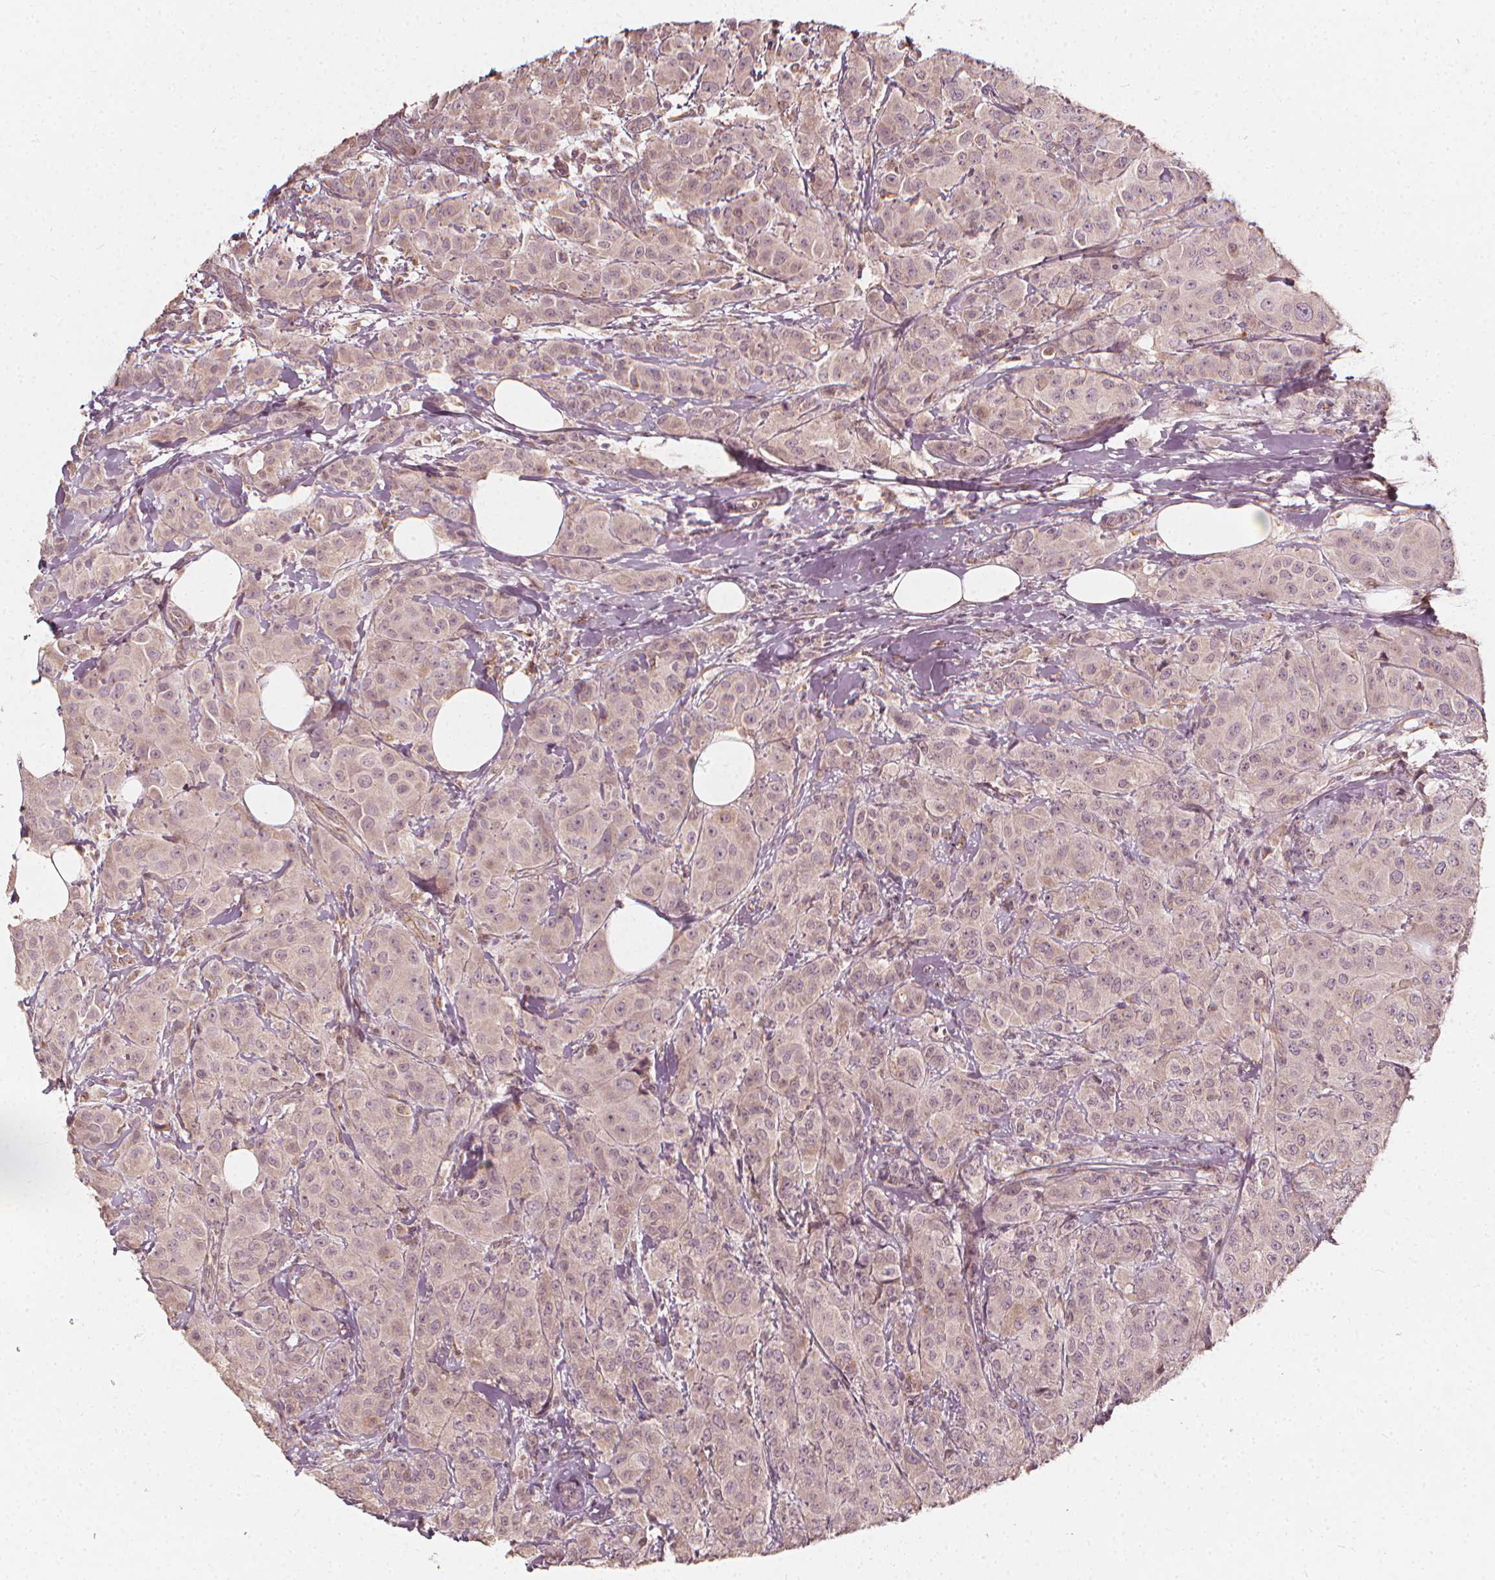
{"staining": {"intensity": "weak", "quantity": "<25%", "location": "nuclear"}, "tissue": "breast cancer", "cell_type": "Tumor cells", "image_type": "cancer", "snomed": [{"axis": "morphology", "description": "Normal tissue, NOS"}, {"axis": "morphology", "description": "Duct carcinoma"}, {"axis": "topography", "description": "Breast"}], "caption": "Protein analysis of breast intraductal carcinoma shows no significant staining in tumor cells.", "gene": "NPC1L1", "patient": {"sex": "female", "age": 43}}